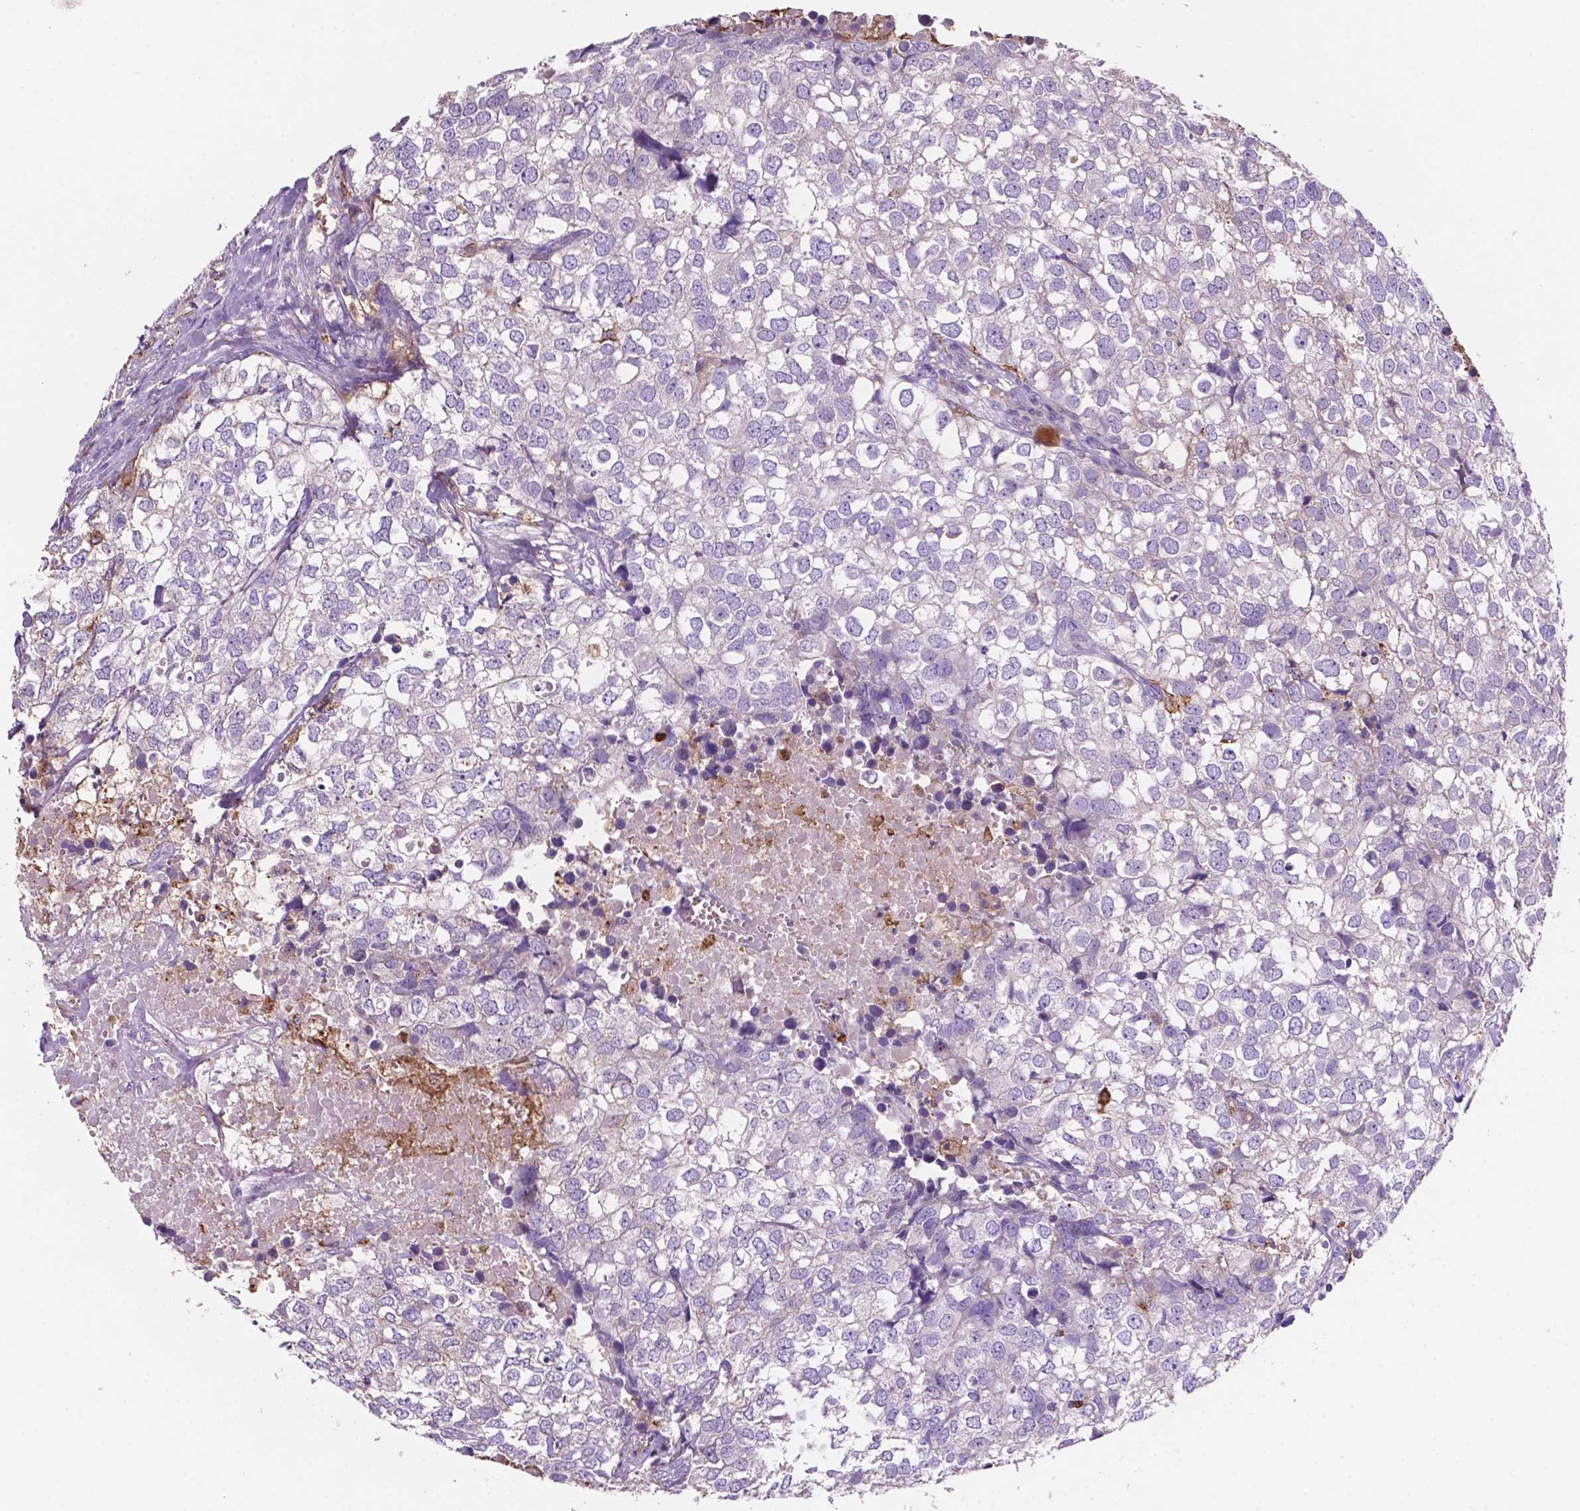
{"staining": {"intensity": "negative", "quantity": "none", "location": "none"}, "tissue": "breast cancer", "cell_type": "Tumor cells", "image_type": "cancer", "snomed": [{"axis": "morphology", "description": "Duct carcinoma"}, {"axis": "topography", "description": "Breast"}], "caption": "DAB immunohistochemical staining of human breast invasive ductal carcinoma shows no significant staining in tumor cells. (Immunohistochemistry, brightfield microscopy, high magnification).", "gene": "MKRN2OS", "patient": {"sex": "female", "age": 30}}